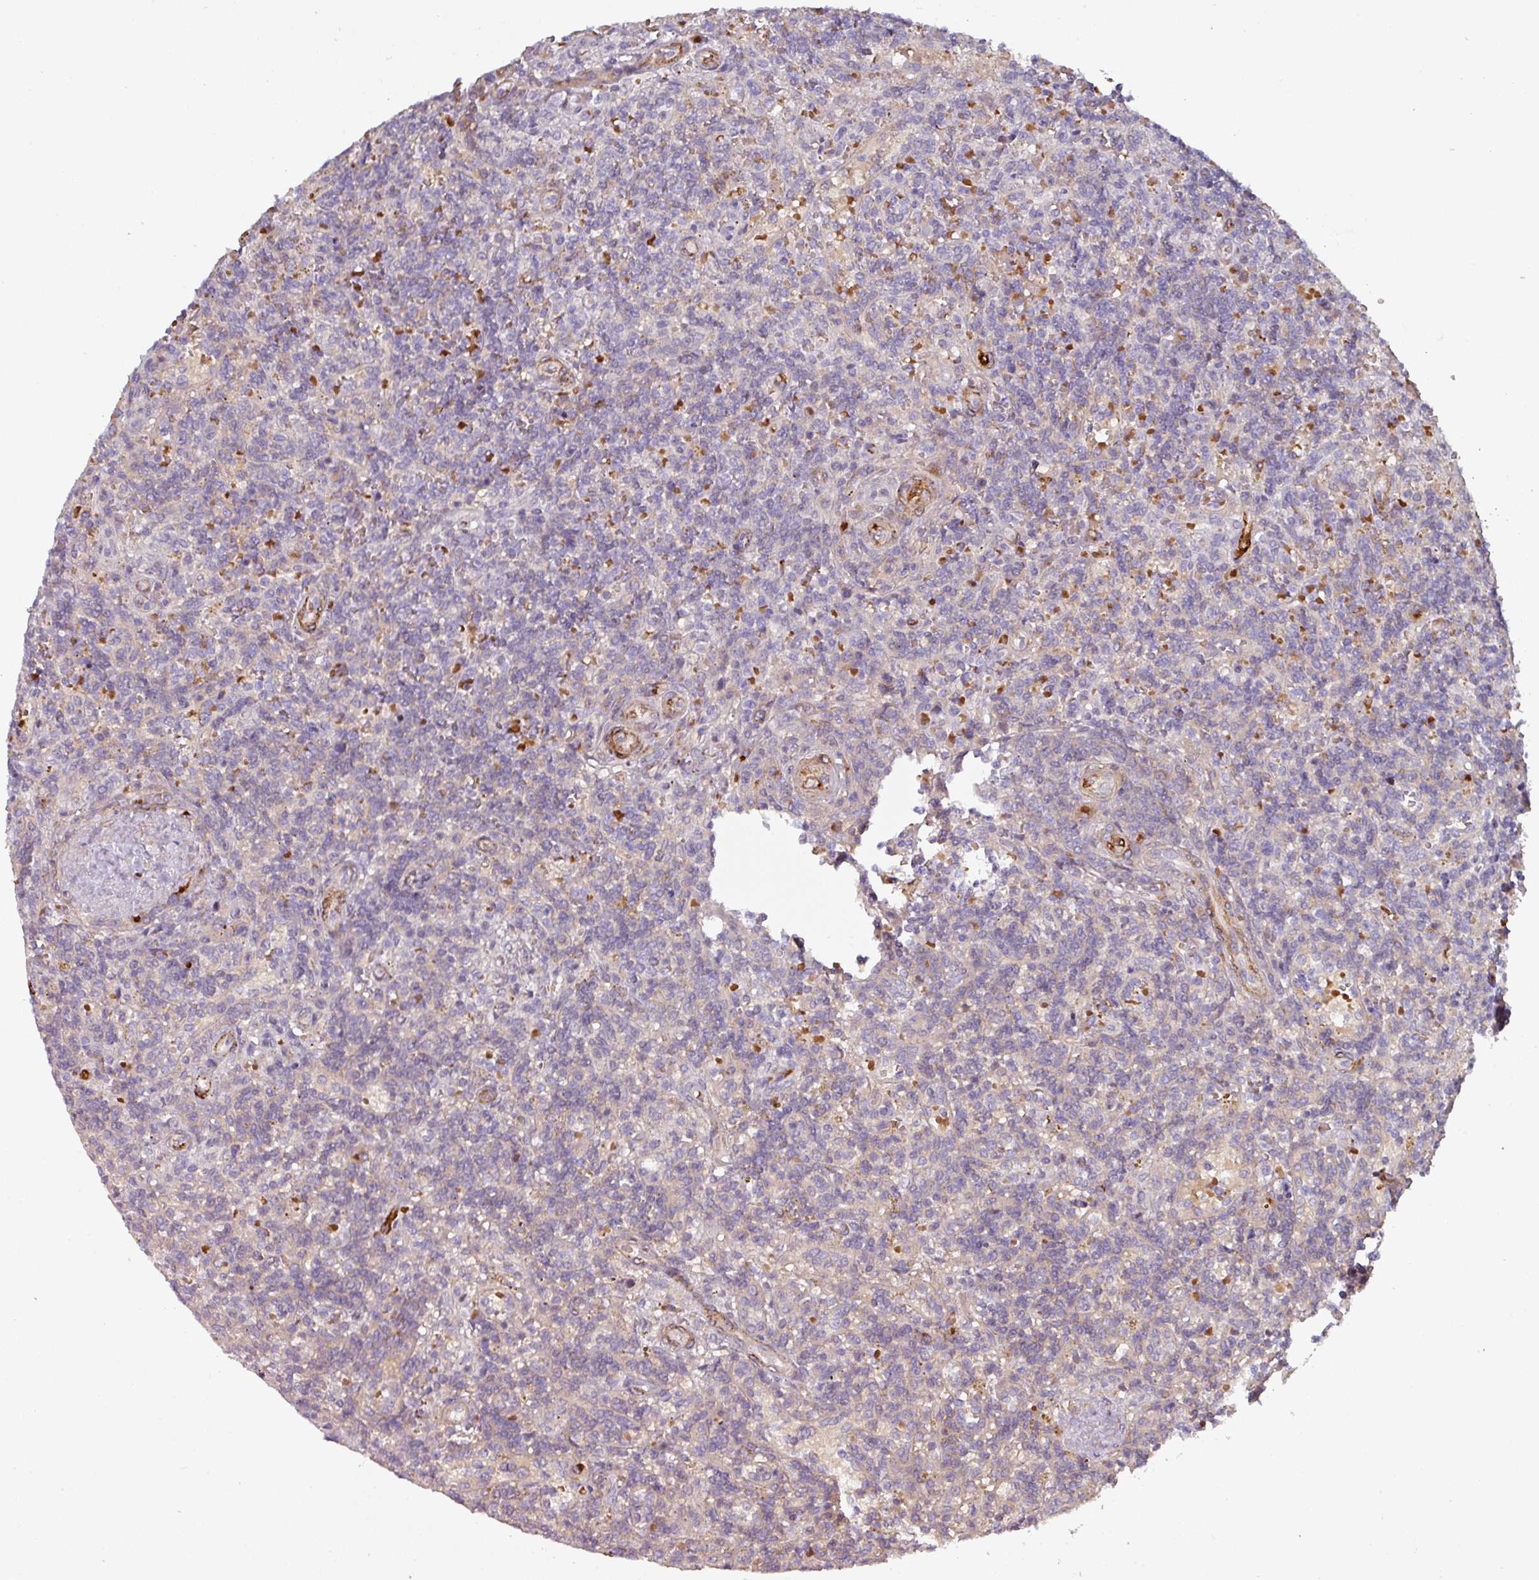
{"staining": {"intensity": "negative", "quantity": "none", "location": "none"}, "tissue": "lymphoma", "cell_type": "Tumor cells", "image_type": "cancer", "snomed": [{"axis": "morphology", "description": "Malignant lymphoma, non-Hodgkin's type, Low grade"}, {"axis": "topography", "description": "Spleen"}], "caption": "Tumor cells are negative for protein expression in human lymphoma.", "gene": "PRODH2", "patient": {"sex": "male", "age": 67}}